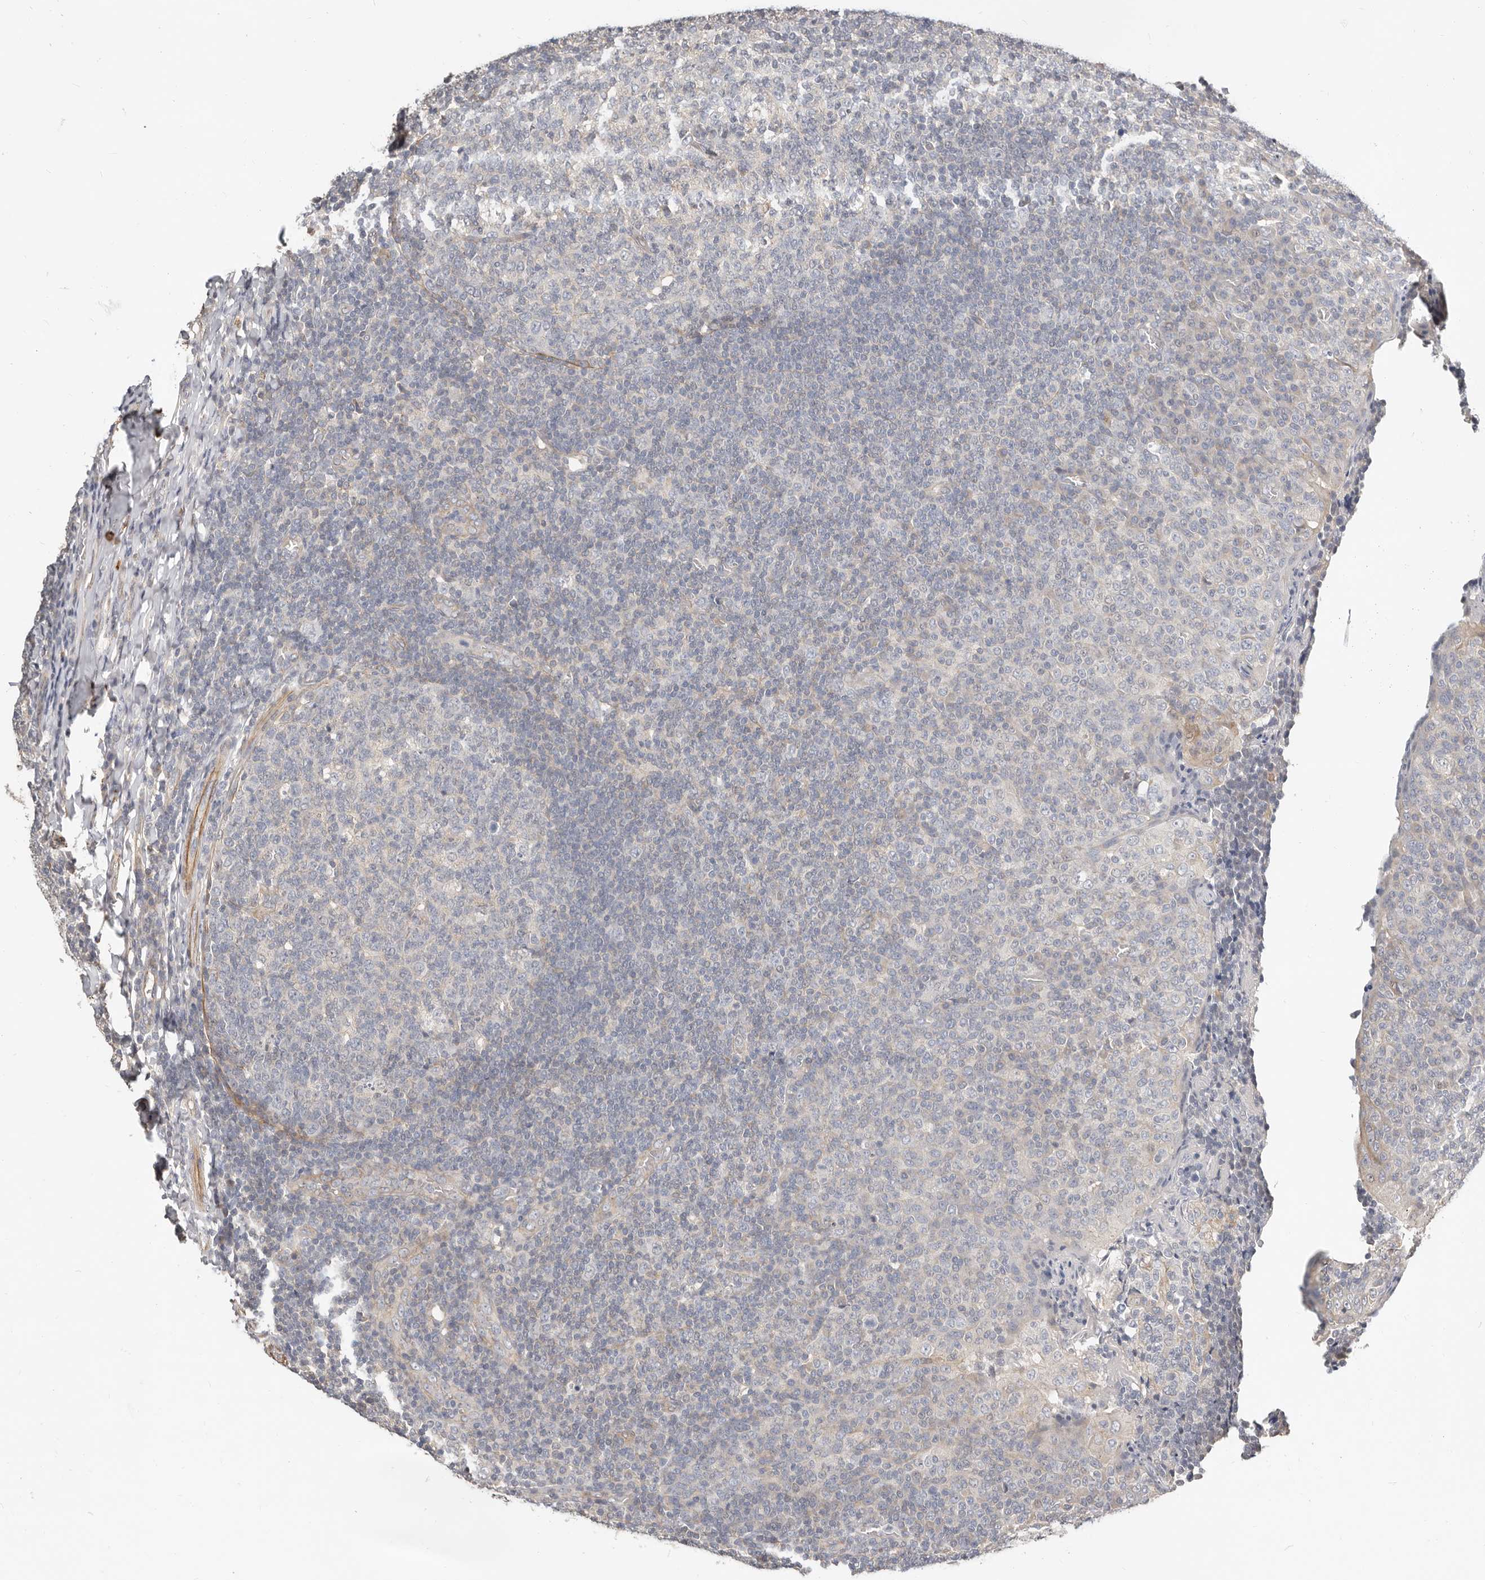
{"staining": {"intensity": "negative", "quantity": "none", "location": "none"}, "tissue": "tonsil", "cell_type": "Germinal center cells", "image_type": "normal", "snomed": [{"axis": "morphology", "description": "Normal tissue, NOS"}, {"axis": "topography", "description": "Tonsil"}], "caption": "An immunohistochemistry (IHC) micrograph of benign tonsil is shown. There is no staining in germinal center cells of tonsil. The staining is performed using DAB brown chromogen with nuclei counter-stained in using hematoxylin.", "gene": "ZRANB1", "patient": {"sex": "female", "age": 19}}